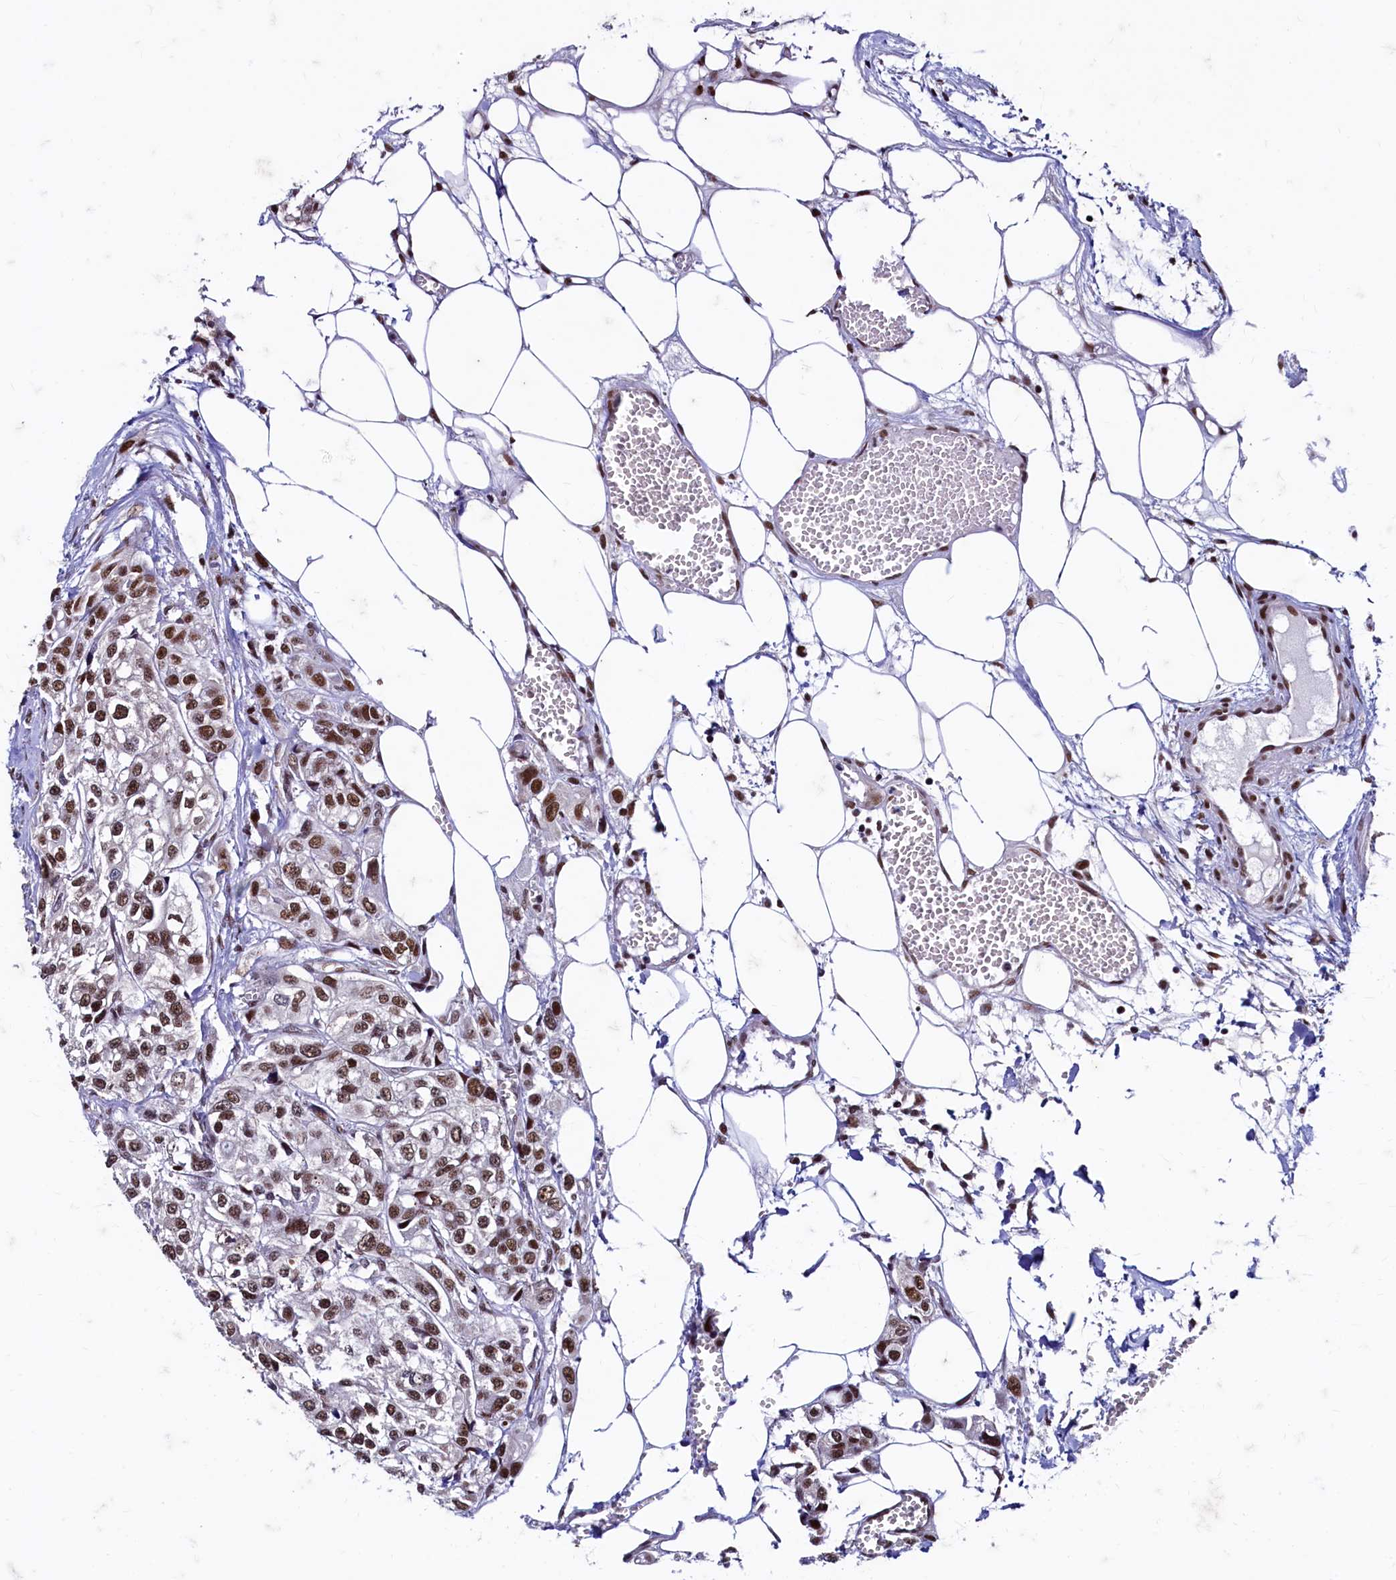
{"staining": {"intensity": "strong", "quantity": ">75%", "location": "nuclear"}, "tissue": "urothelial cancer", "cell_type": "Tumor cells", "image_type": "cancer", "snomed": [{"axis": "morphology", "description": "Urothelial carcinoma, High grade"}, {"axis": "topography", "description": "Urinary bladder"}], "caption": "Immunohistochemical staining of human urothelial cancer exhibits high levels of strong nuclear protein positivity in about >75% of tumor cells. (DAB = brown stain, brightfield microscopy at high magnification).", "gene": "CPSF7", "patient": {"sex": "male", "age": 67}}